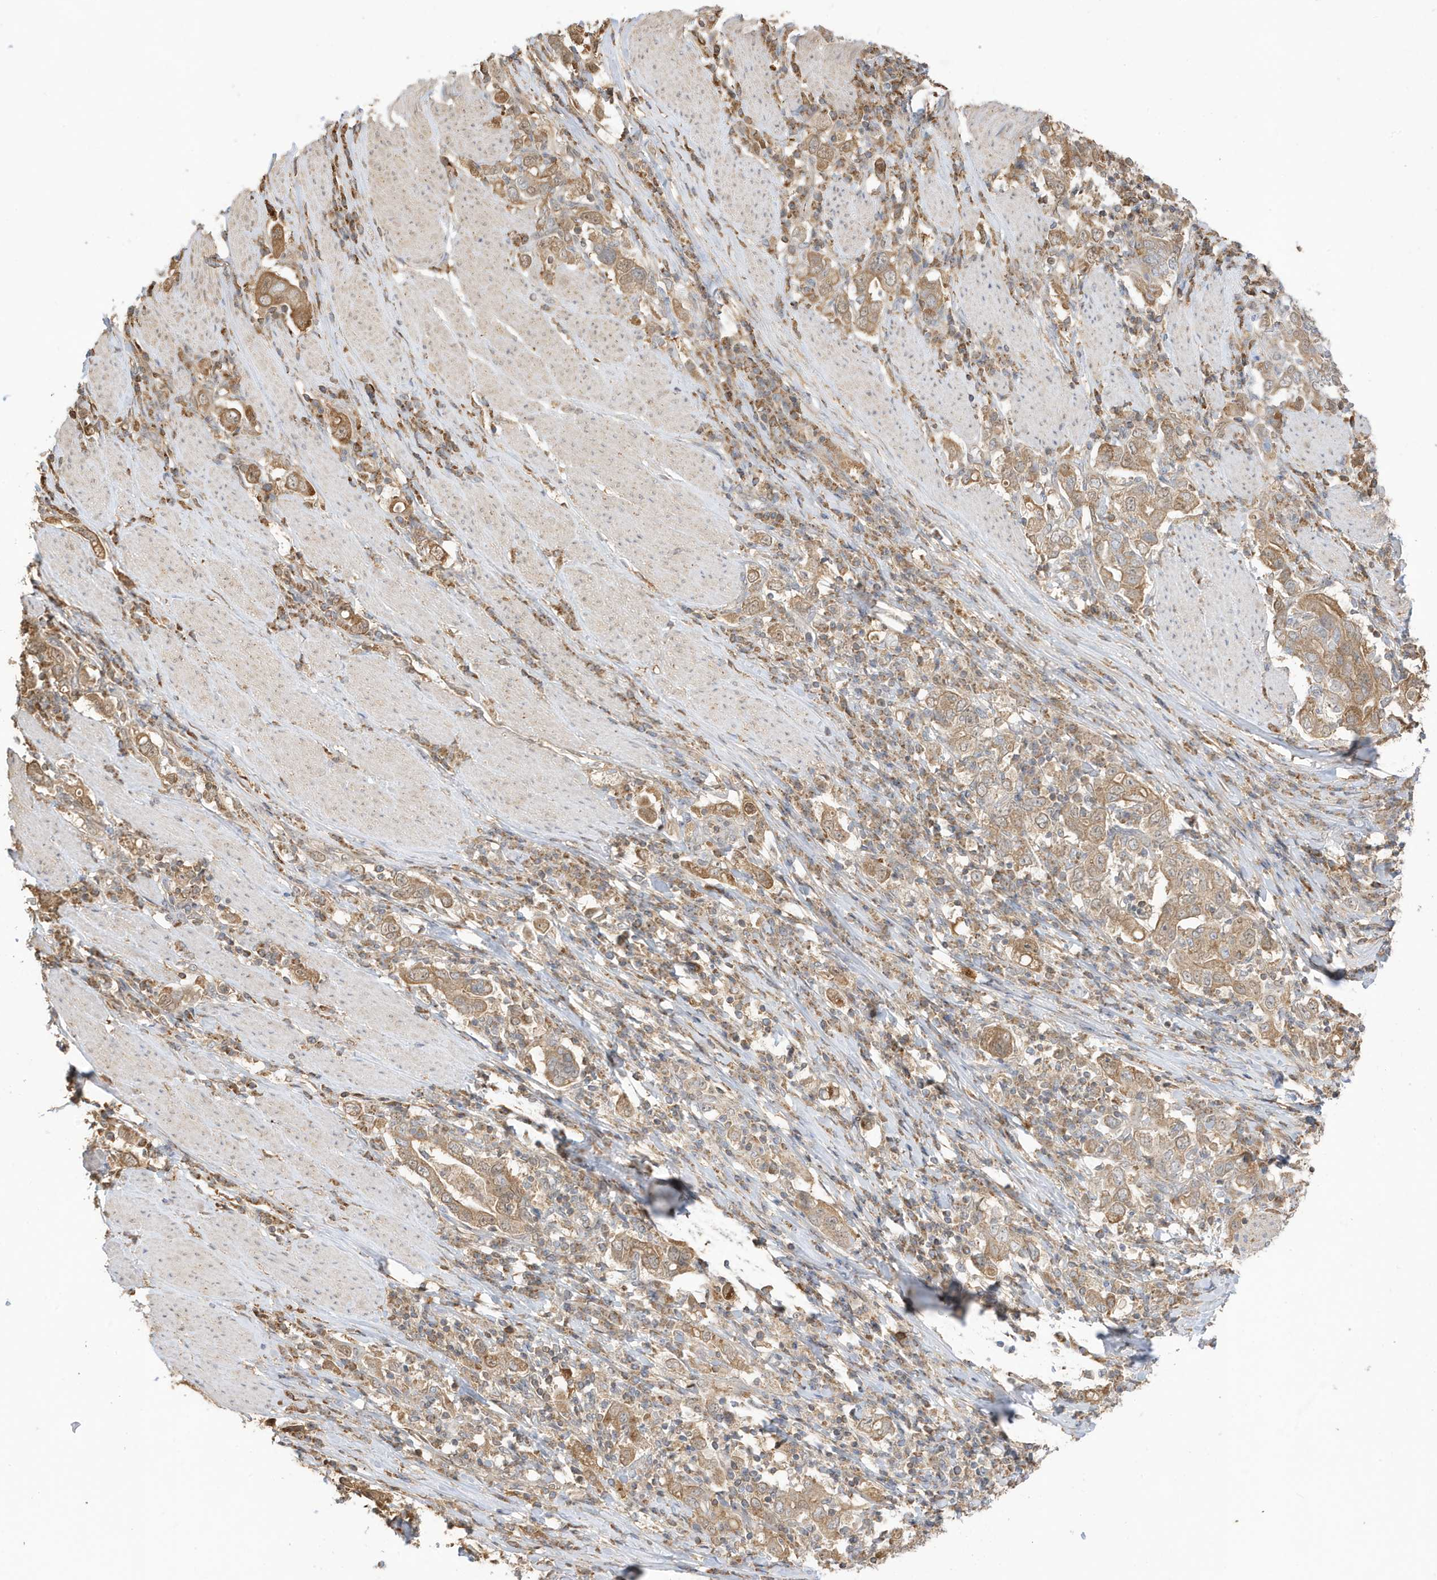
{"staining": {"intensity": "moderate", "quantity": ">75%", "location": "cytoplasmic/membranous"}, "tissue": "stomach cancer", "cell_type": "Tumor cells", "image_type": "cancer", "snomed": [{"axis": "morphology", "description": "Adenocarcinoma, NOS"}, {"axis": "topography", "description": "Stomach, upper"}], "caption": "Protein analysis of stomach cancer (adenocarcinoma) tissue reveals moderate cytoplasmic/membranous staining in approximately >75% of tumor cells.", "gene": "AZI2", "patient": {"sex": "male", "age": 62}}